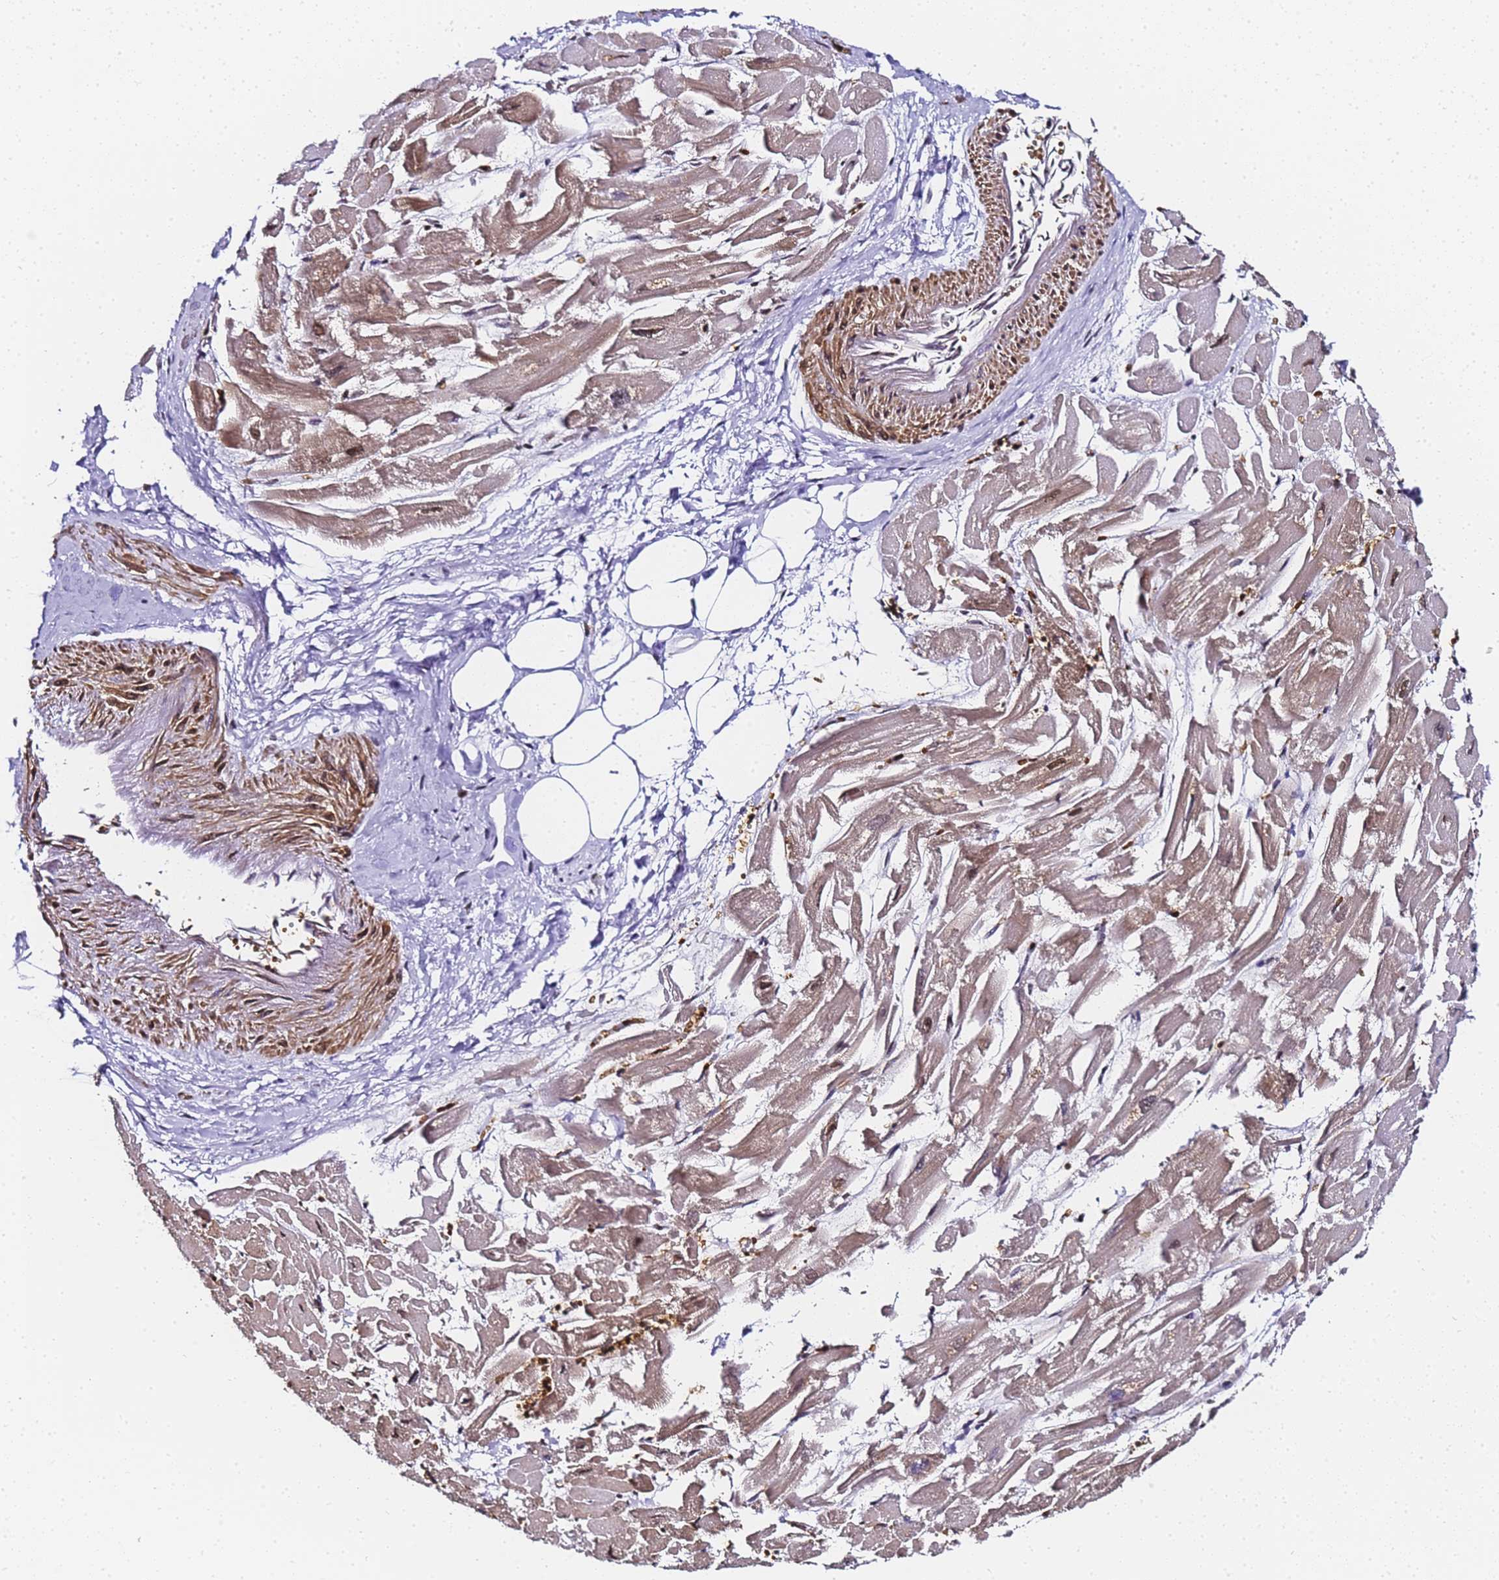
{"staining": {"intensity": "strong", "quantity": "<25%", "location": "cytoplasmic/membranous,nuclear"}, "tissue": "heart muscle", "cell_type": "Cardiomyocytes", "image_type": "normal", "snomed": [{"axis": "morphology", "description": "Normal tissue, NOS"}, {"axis": "topography", "description": "Heart"}], "caption": "Human heart muscle stained for a protein (brown) displays strong cytoplasmic/membranous,nuclear positive staining in about <25% of cardiomyocytes.", "gene": "POLR1A", "patient": {"sex": "male", "age": 54}}